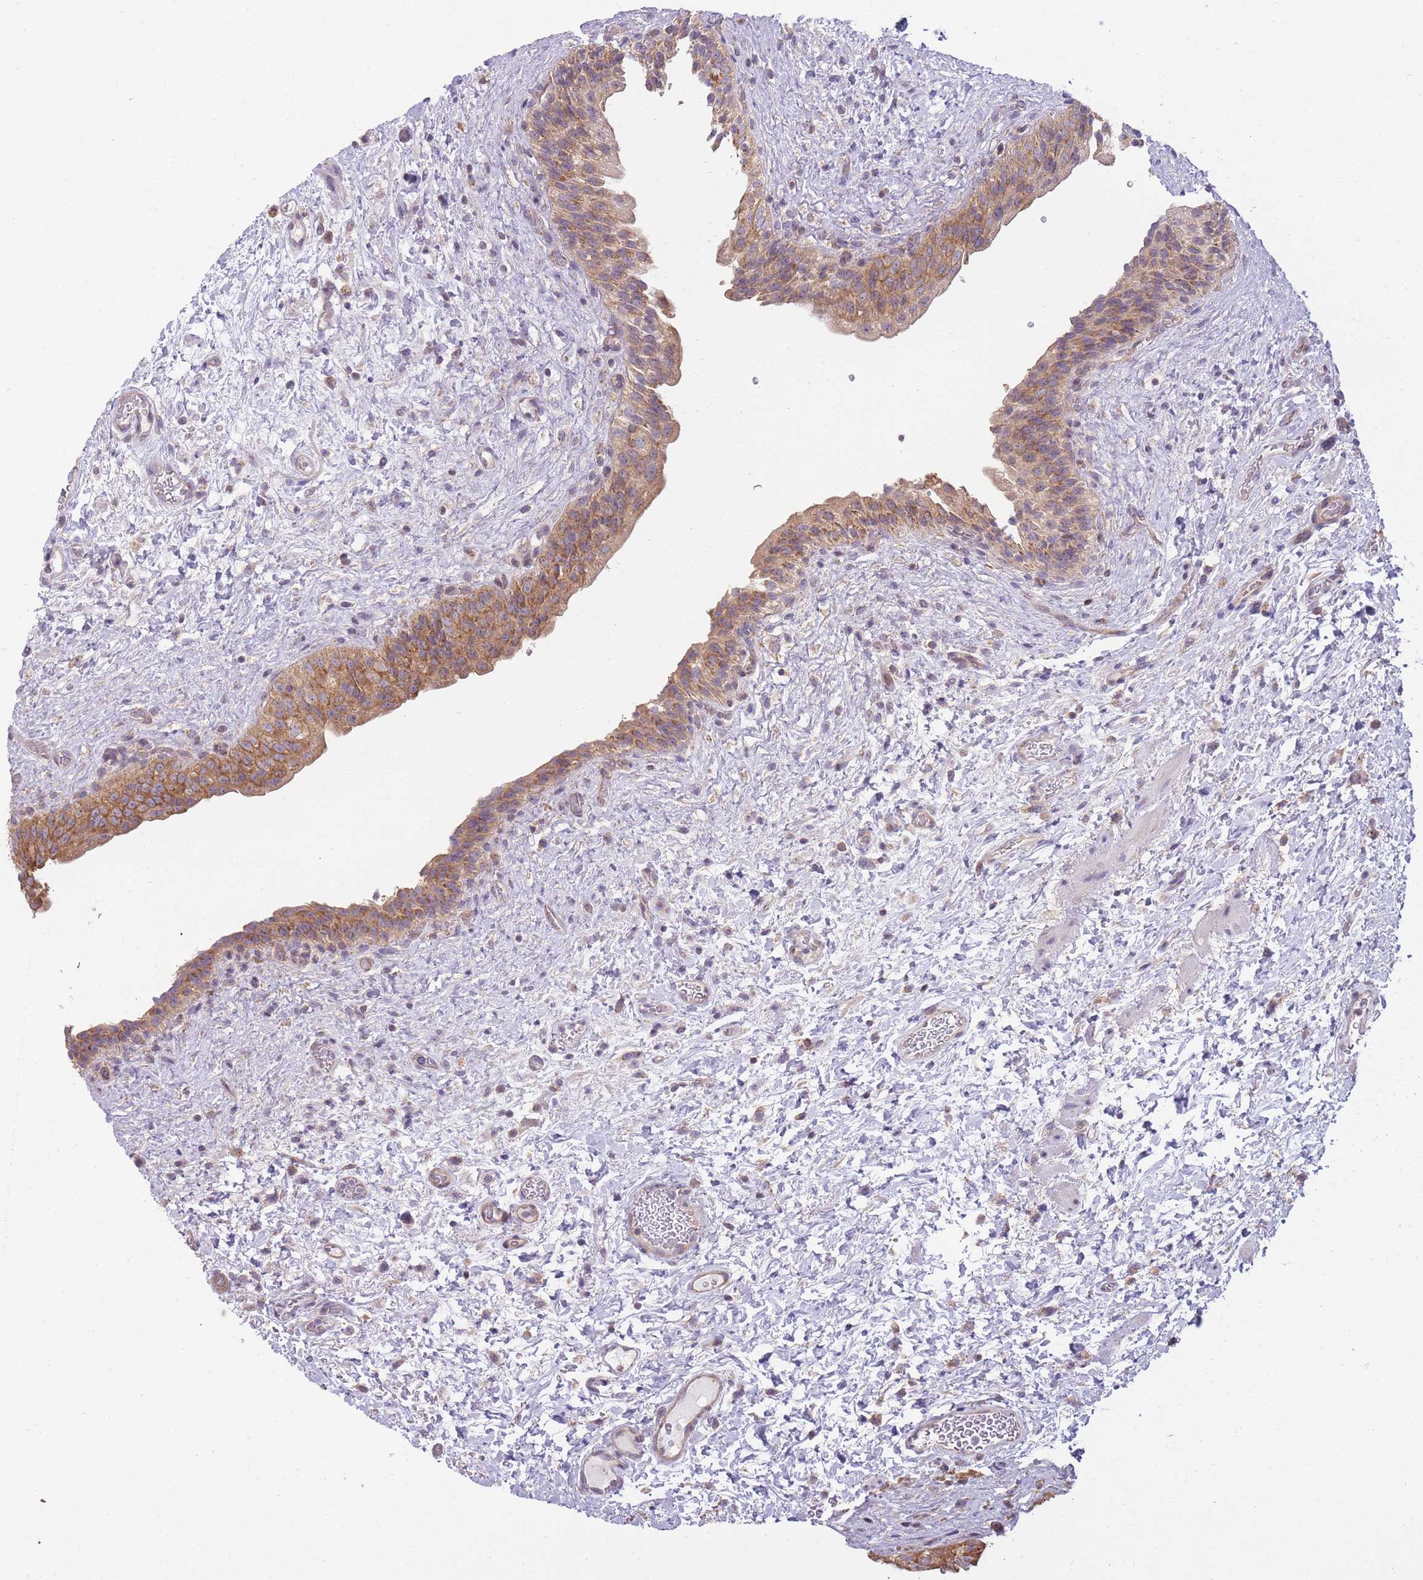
{"staining": {"intensity": "strong", "quantity": ">75%", "location": "cytoplasmic/membranous"}, "tissue": "urinary bladder", "cell_type": "Urothelial cells", "image_type": "normal", "snomed": [{"axis": "morphology", "description": "Normal tissue, NOS"}, {"axis": "topography", "description": "Urinary bladder"}], "caption": "DAB immunohistochemical staining of unremarkable urinary bladder exhibits strong cytoplasmic/membranous protein expression in about >75% of urothelial cells.", "gene": "ENSG00000255639", "patient": {"sex": "male", "age": 69}}